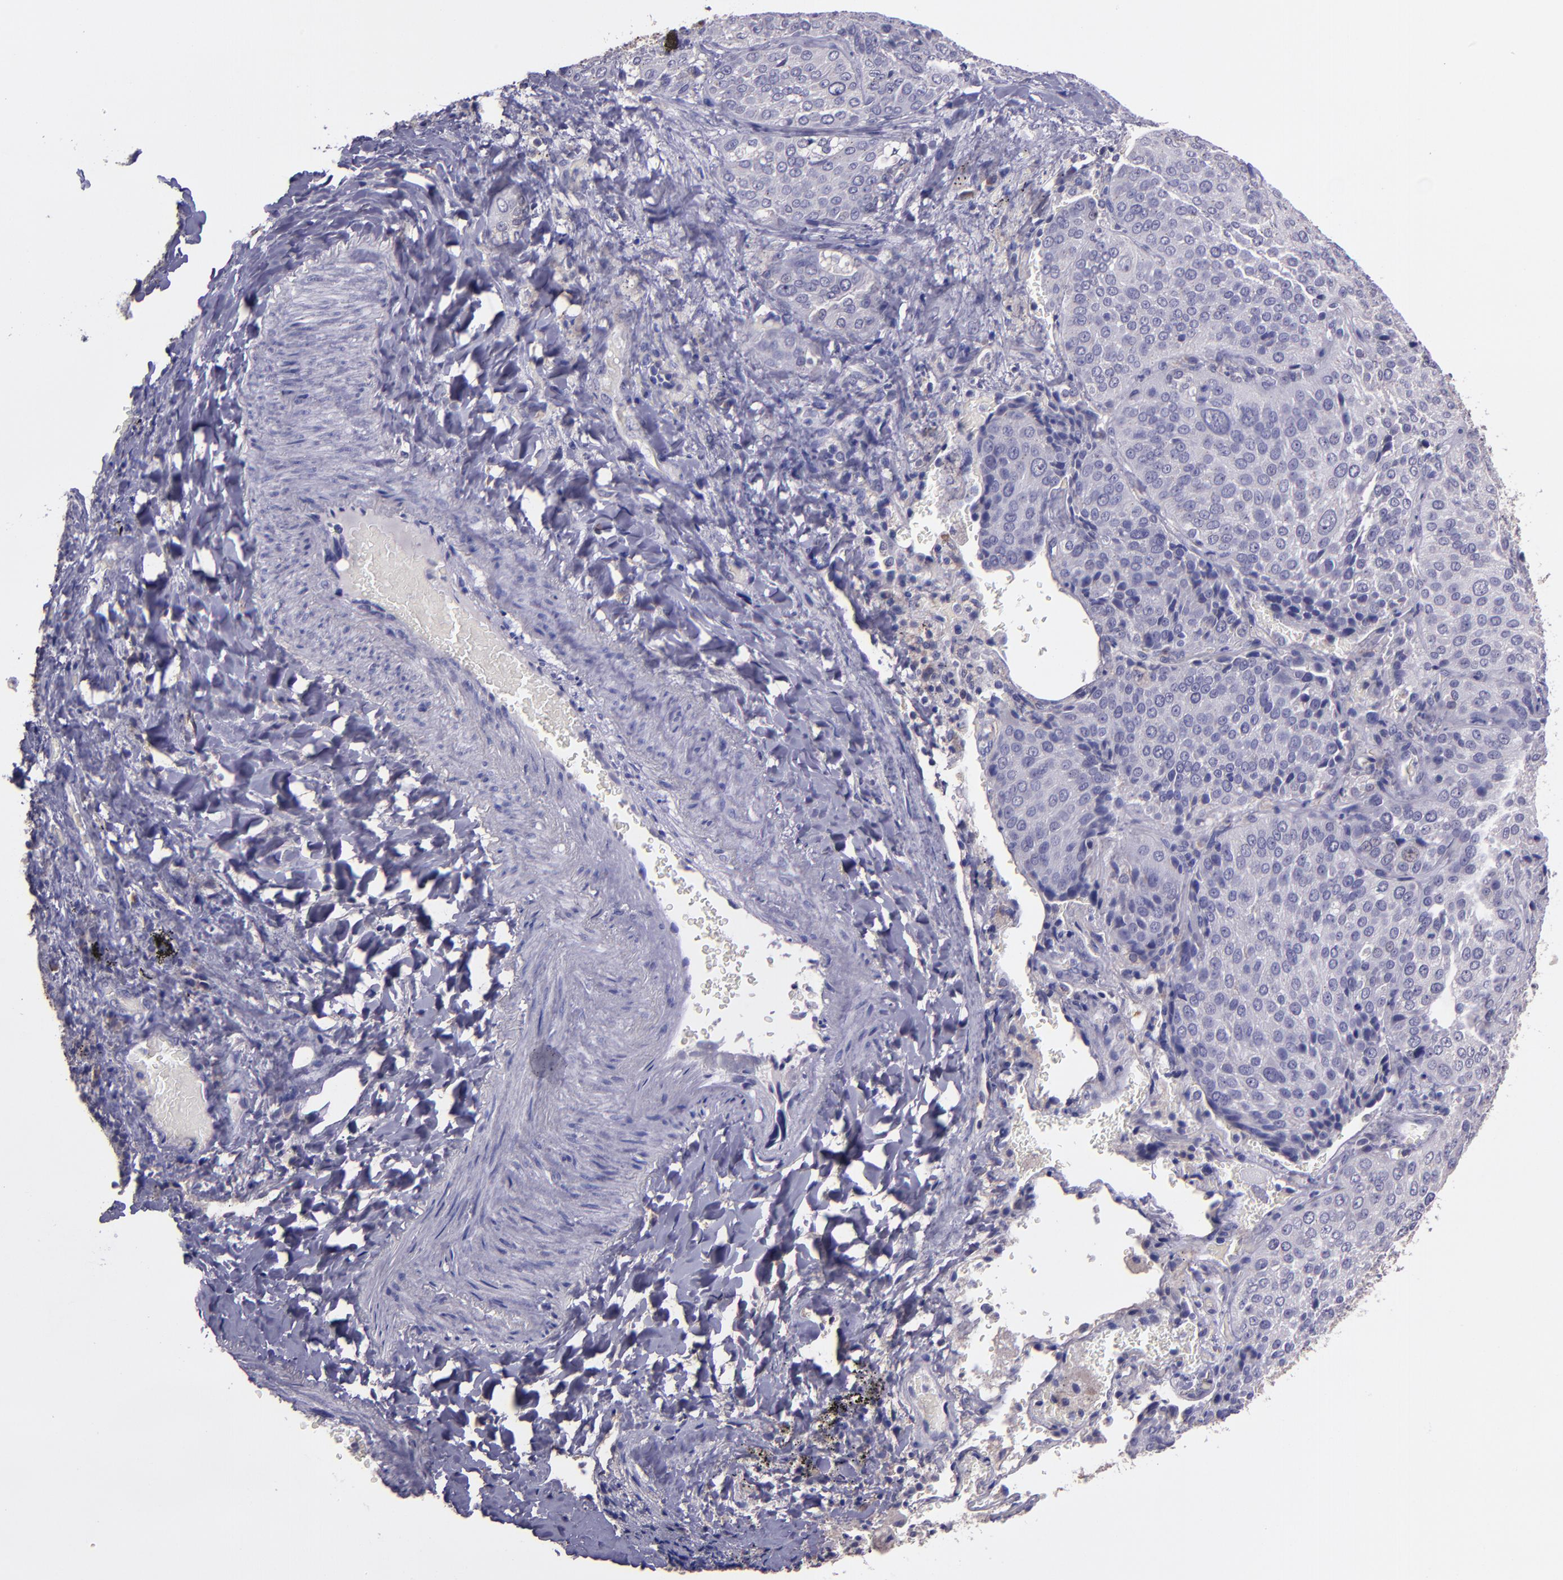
{"staining": {"intensity": "negative", "quantity": "none", "location": "none"}, "tissue": "lung cancer", "cell_type": "Tumor cells", "image_type": "cancer", "snomed": [{"axis": "morphology", "description": "Squamous cell carcinoma, NOS"}, {"axis": "topography", "description": "Lung"}], "caption": "Immunohistochemical staining of lung squamous cell carcinoma displays no significant expression in tumor cells.", "gene": "PAPPA", "patient": {"sex": "male", "age": 54}}